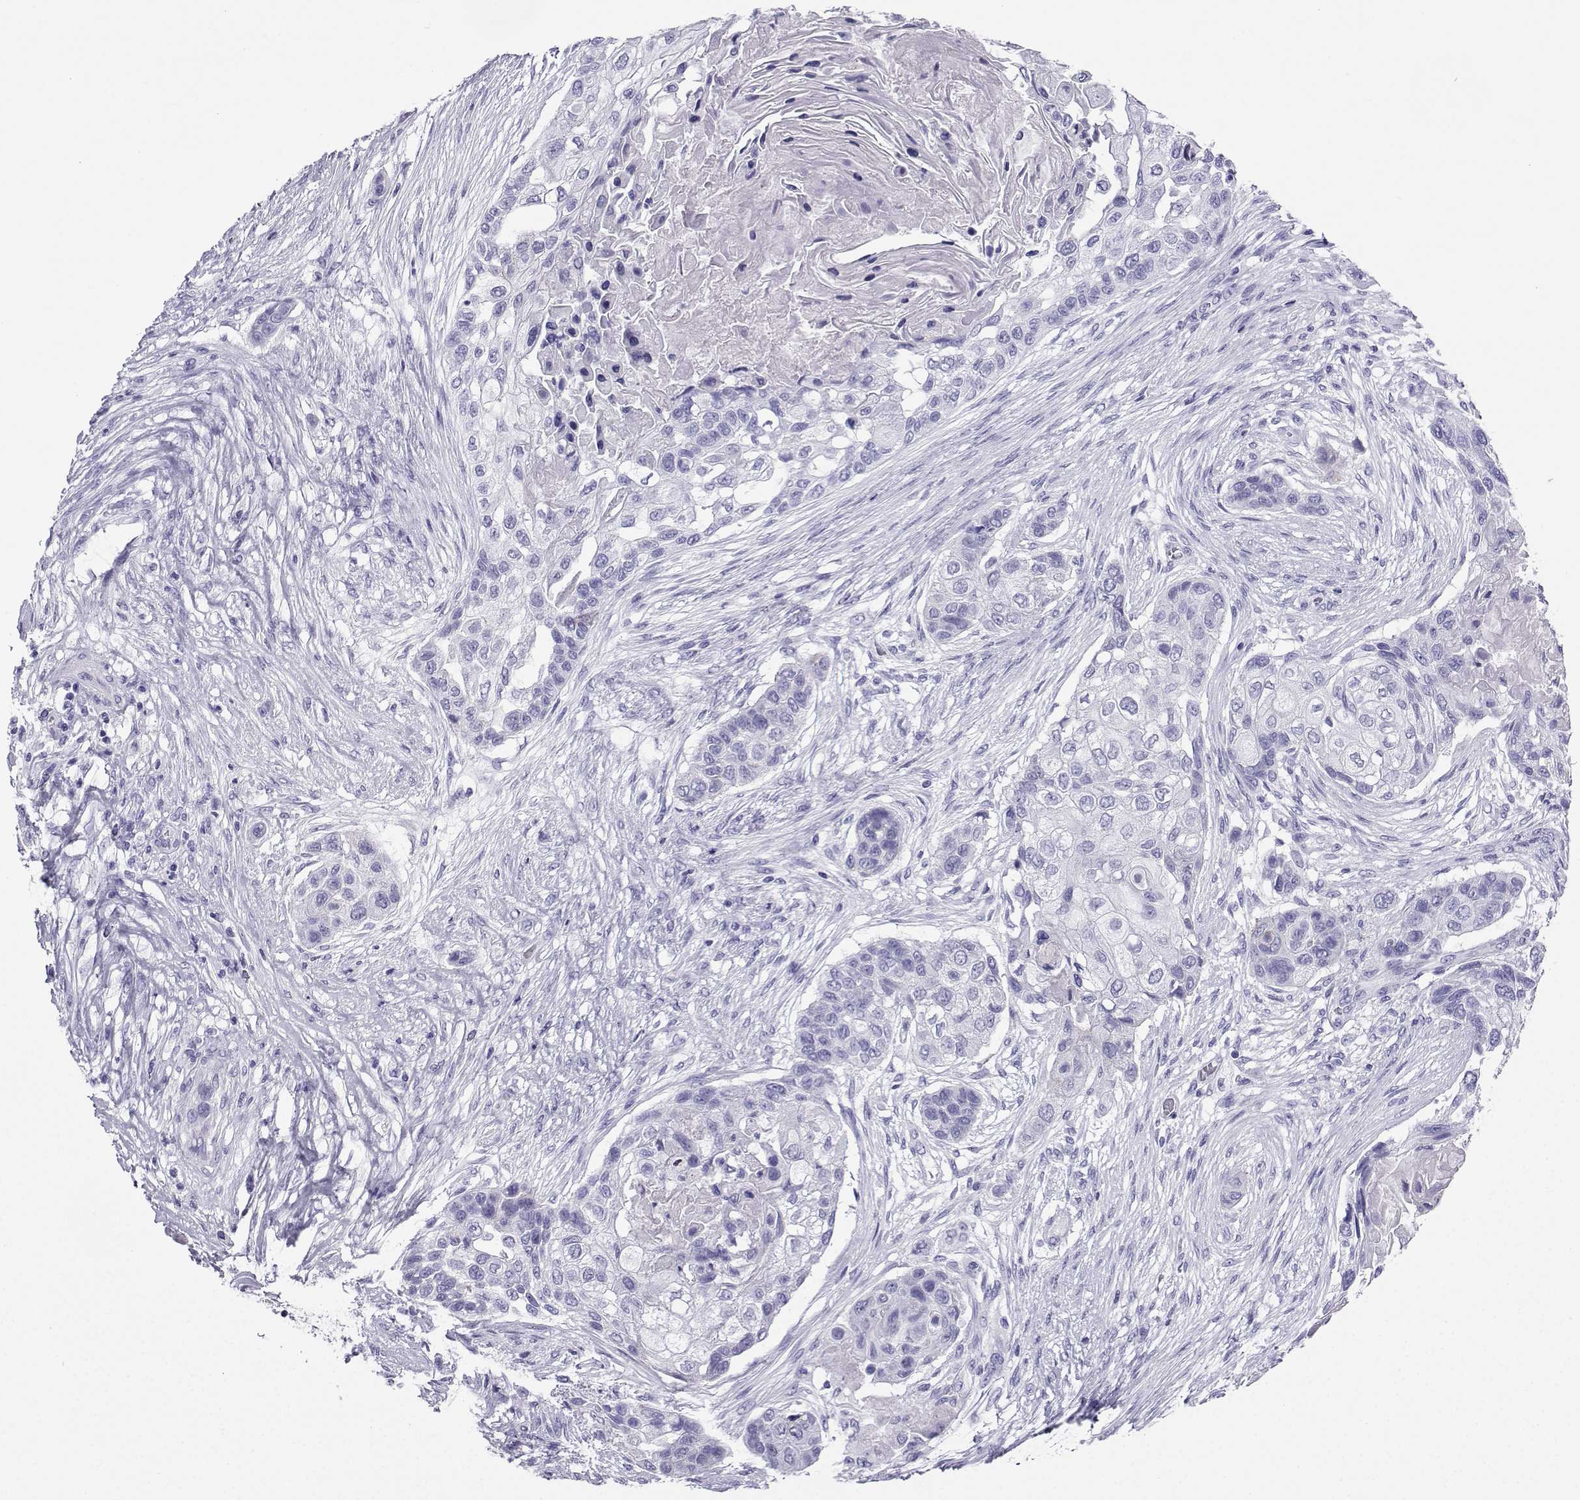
{"staining": {"intensity": "negative", "quantity": "none", "location": "none"}, "tissue": "lung cancer", "cell_type": "Tumor cells", "image_type": "cancer", "snomed": [{"axis": "morphology", "description": "Squamous cell carcinoma, NOS"}, {"axis": "topography", "description": "Lung"}], "caption": "Immunohistochemistry (IHC) photomicrograph of neoplastic tissue: human lung squamous cell carcinoma stained with DAB (3,3'-diaminobenzidine) demonstrates no significant protein expression in tumor cells. (Immunohistochemistry, brightfield microscopy, high magnification).", "gene": "CD109", "patient": {"sex": "male", "age": 69}}